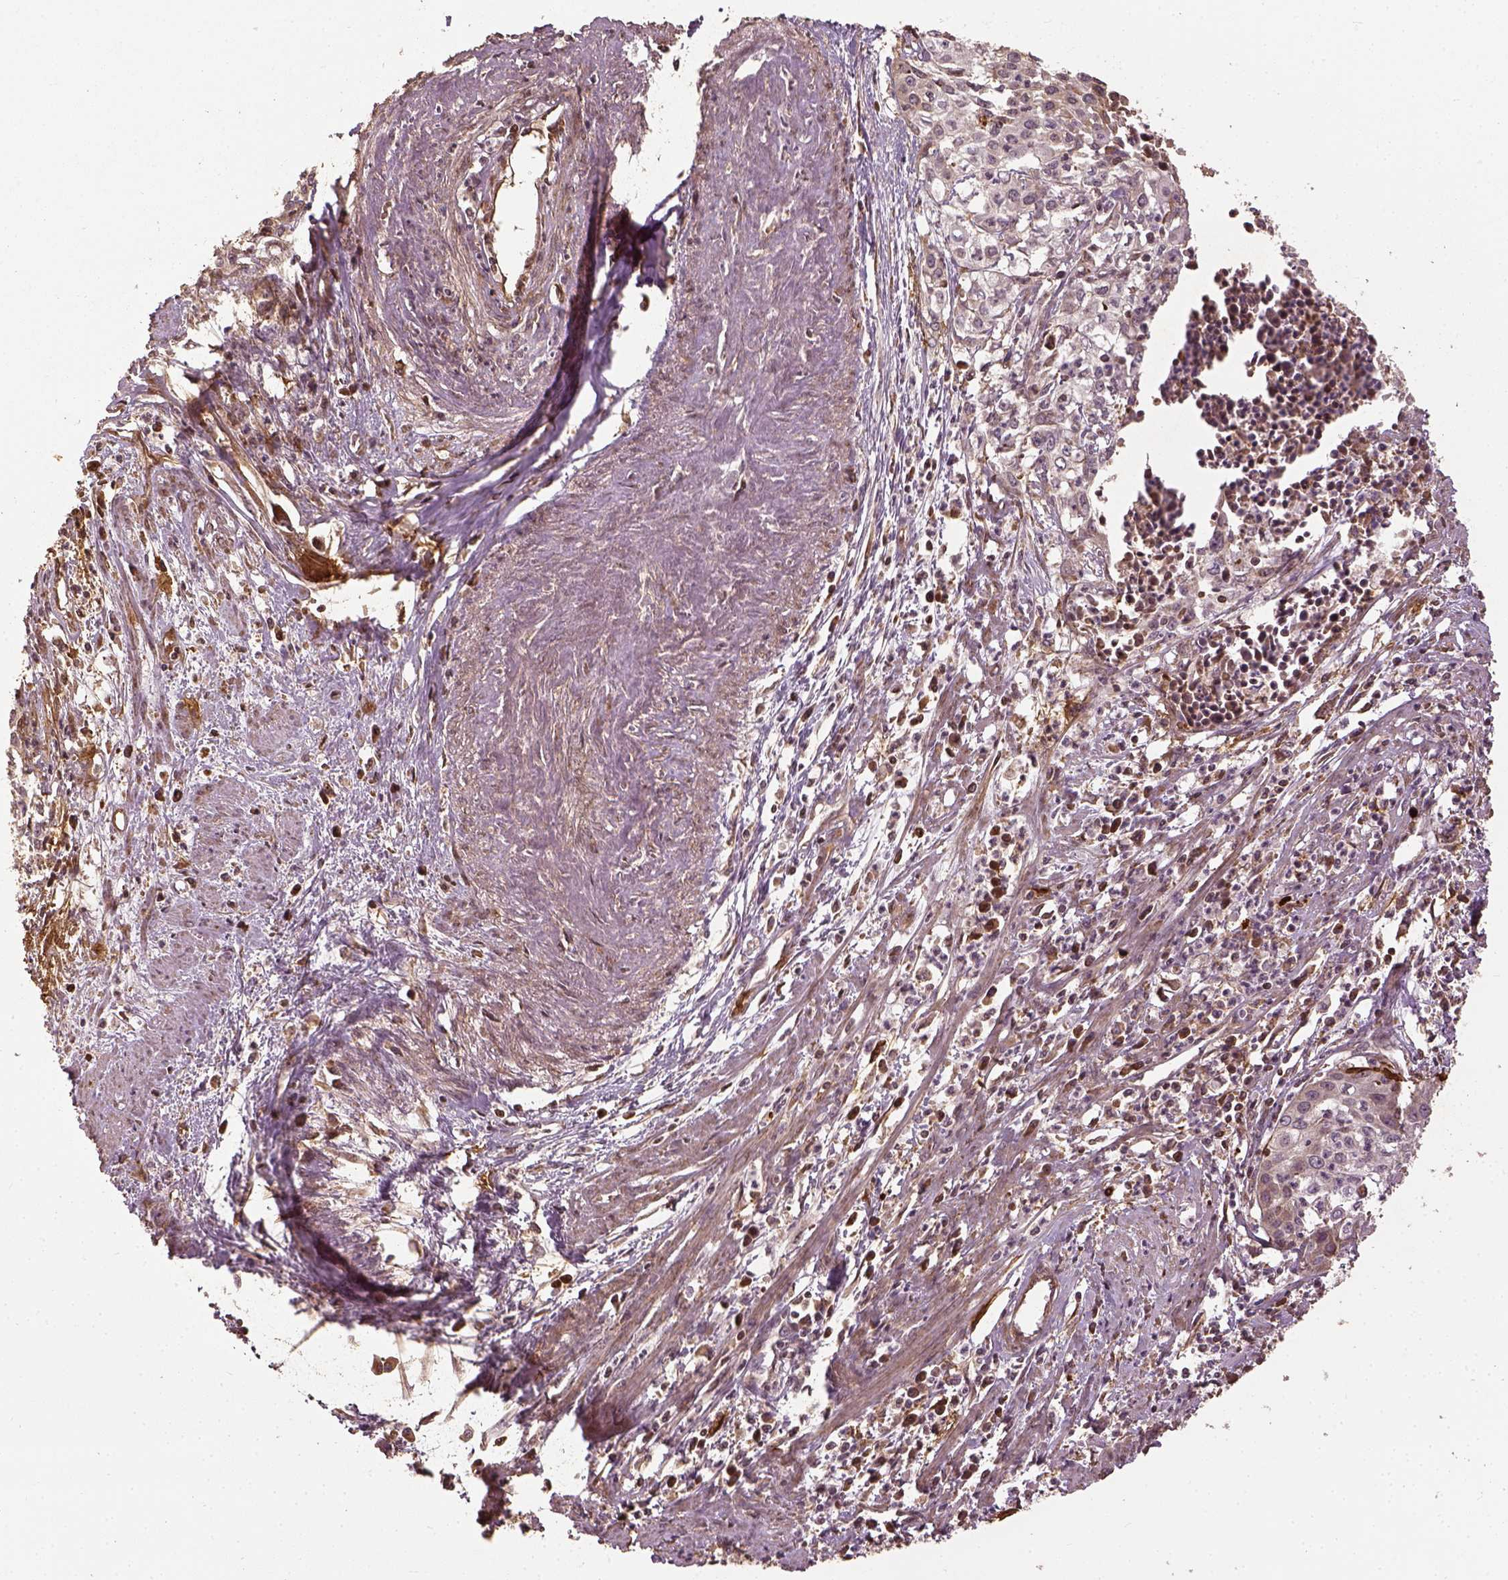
{"staining": {"intensity": "weak", "quantity": "25%-75%", "location": "cytoplasmic/membranous"}, "tissue": "cervical cancer", "cell_type": "Tumor cells", "image_type": "cancer", "snomed": [{"axis": "morphology", "description": "Squamous cell carcinoma, NOS"}, {"axis": "topography", "description": "Cervix"}], "caption": "An immunohistochemistry photomicrograph of tumor tissue is shown. Protein staining in brown shows weak cytoplasmic/membranous positivity in cervical cancer within tumor cells. (brown staining indicates protein expression, while blue staining denotes nuclei).", "gene": "VEGFA", "patient": {"sex": "female", "age": 39}}